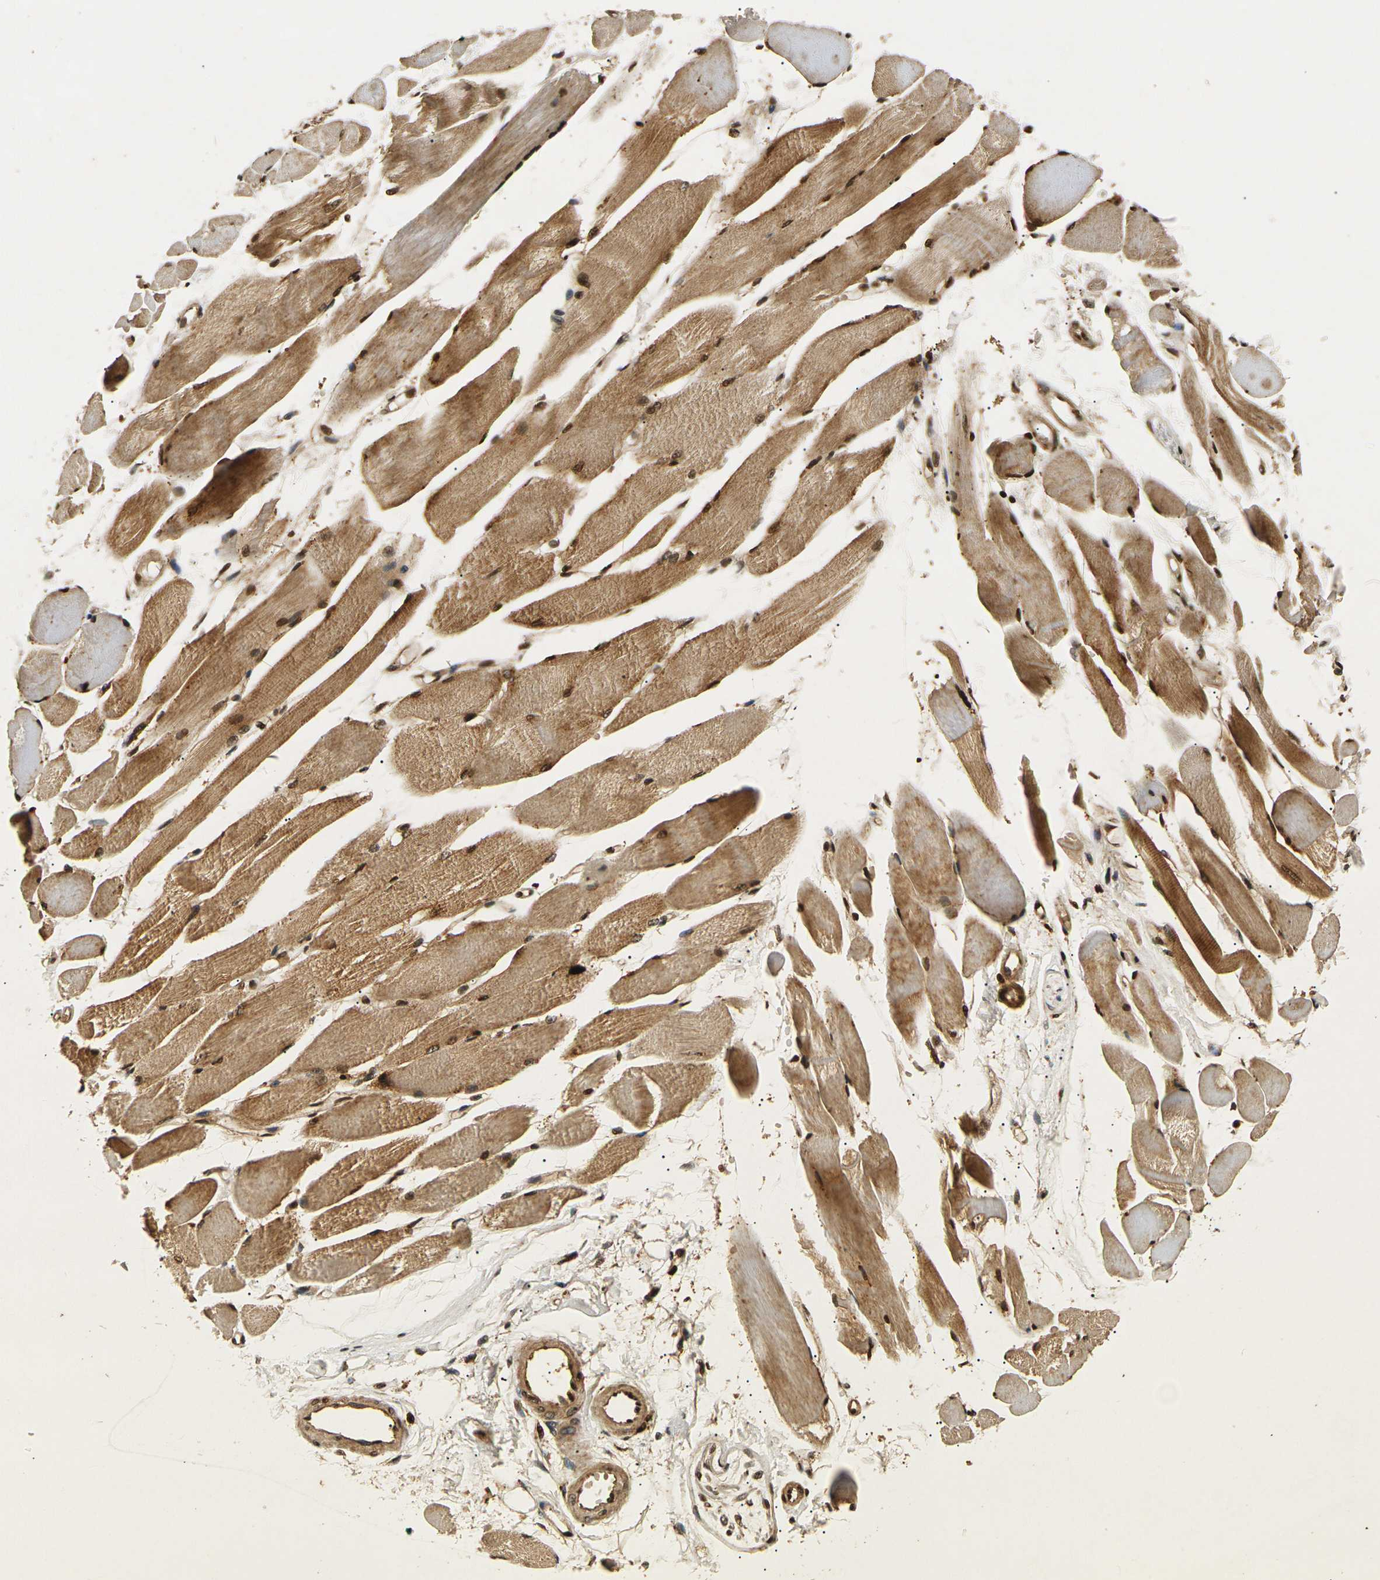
{"staining": {"intensity": "strong", "quantity": ">75%", "location": "cytoplasmic/membranous,nuclear"}, "tissue": "skeletal muscle", "cell_type": "Myocytes", "image_type": "normal", "snomed": [{"axis": "morphology", "description": "Normal tissue, NOS"}, {"axis": "topography", "description": "Skeletal muscle"}, {"axis": "topography", "description": "Peripheral nerve tissue"}], "caption": "Myocytes show high levels of strong cytoplasmic/membranous,nuclear staining in about >75% of cells in unremarkable skeletal muscle.", "gene": "ACTL6A", "patient": {"sex": "female", "age": 84}}